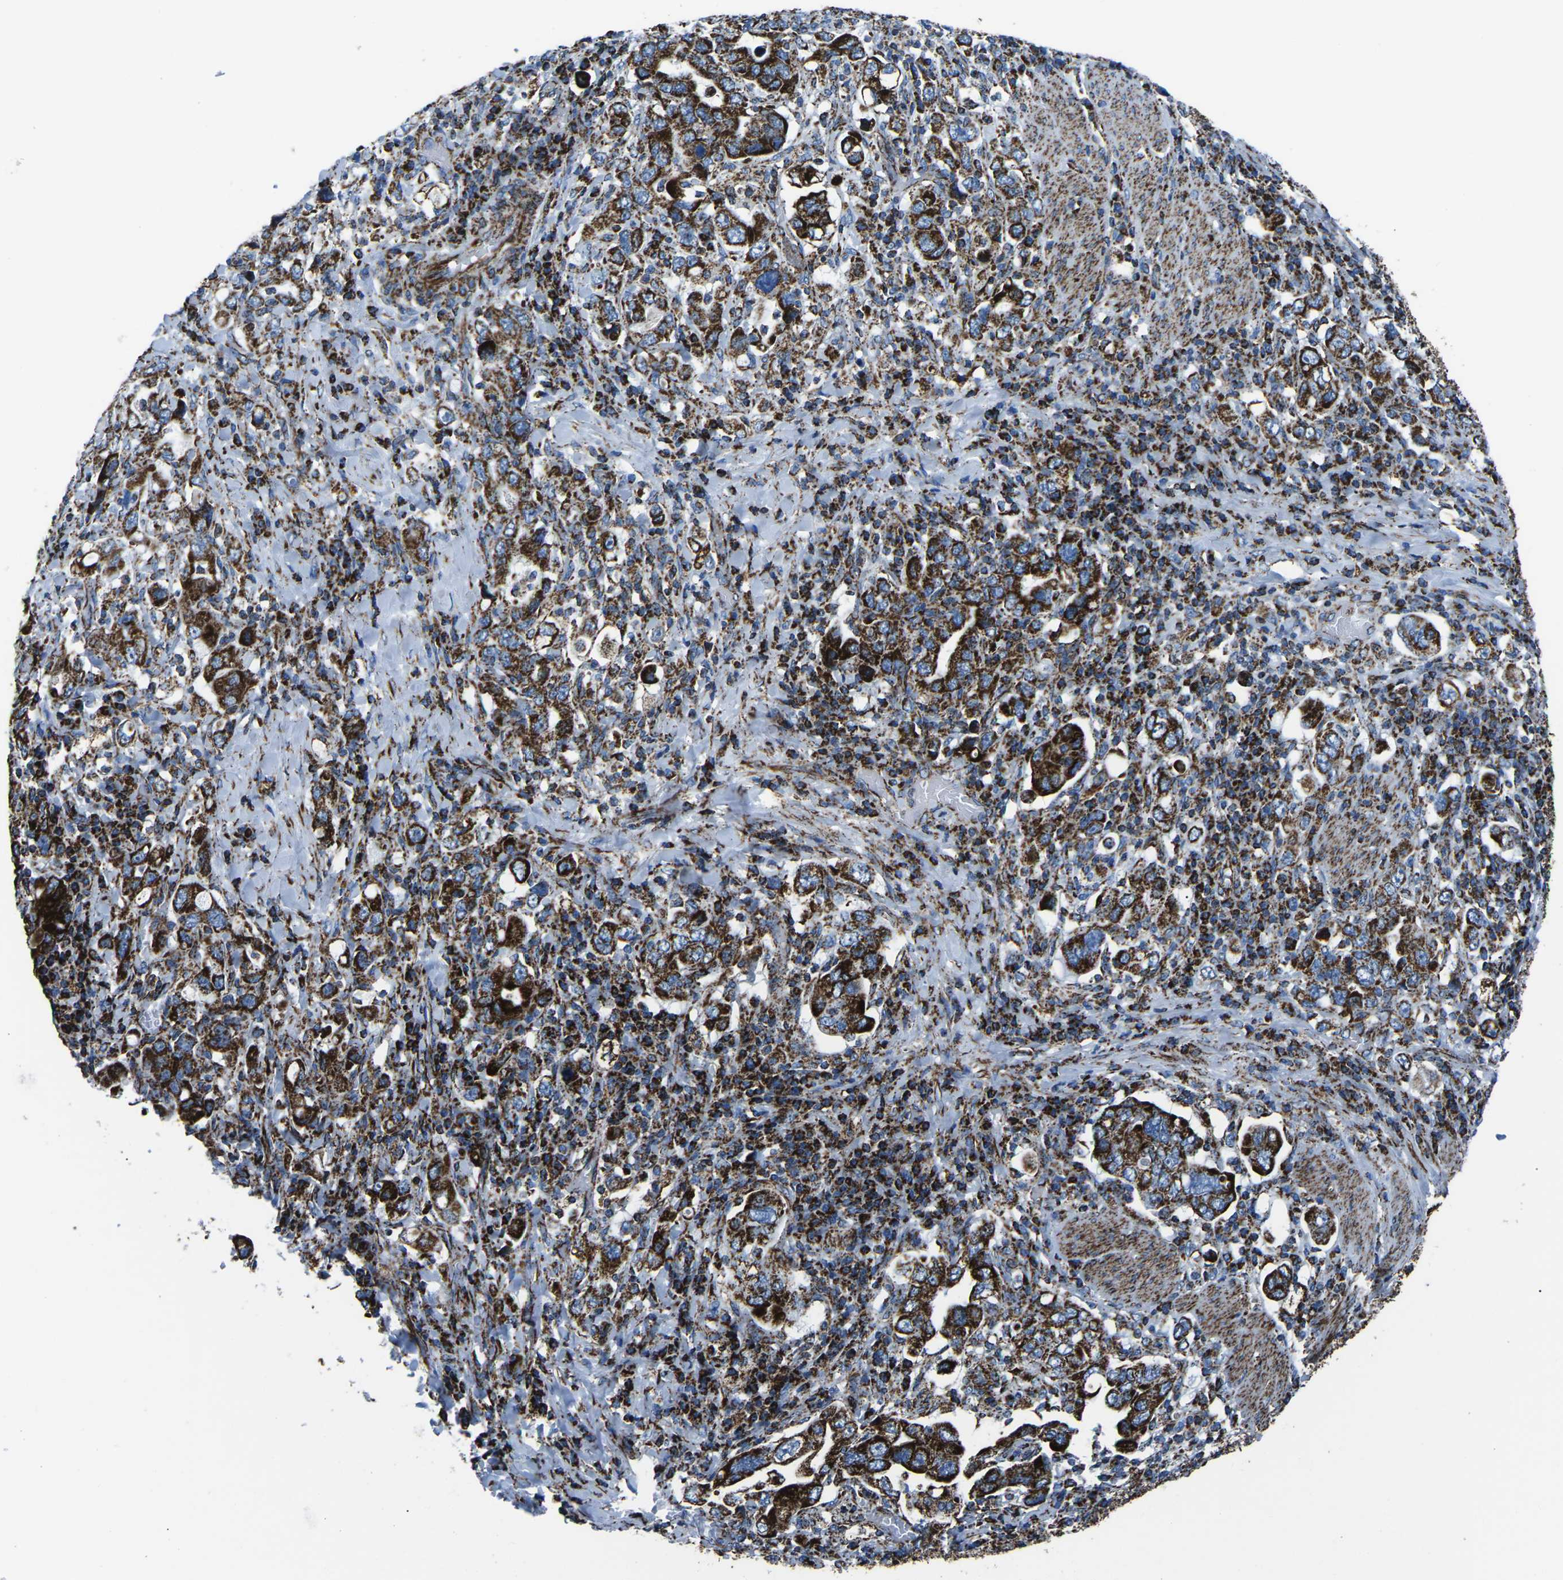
{"staining": {"intensity": "strong", "quantity": ">75%", "location": "cytoplasmic/membranous"}, "tissue": "stomach cancer", "cell_type": "Tumor cells", "image_type": "cancer", "snomed": [{"axis": "morphology", "description": "Adenocarcinoma, NOS"}, {"axis": "topography", "description": "Stomach, upper"}], "caption": "High-power microscopy captured an immunohistochemistry (IHC) histopathology image of stomach cancer (adenocarcinoma), revealing strong cytoplasmic/membranous staining in about >75% of tumor cells.", "gene": "MT-CO2", "patient": {"sex": "male", "age": 62}}